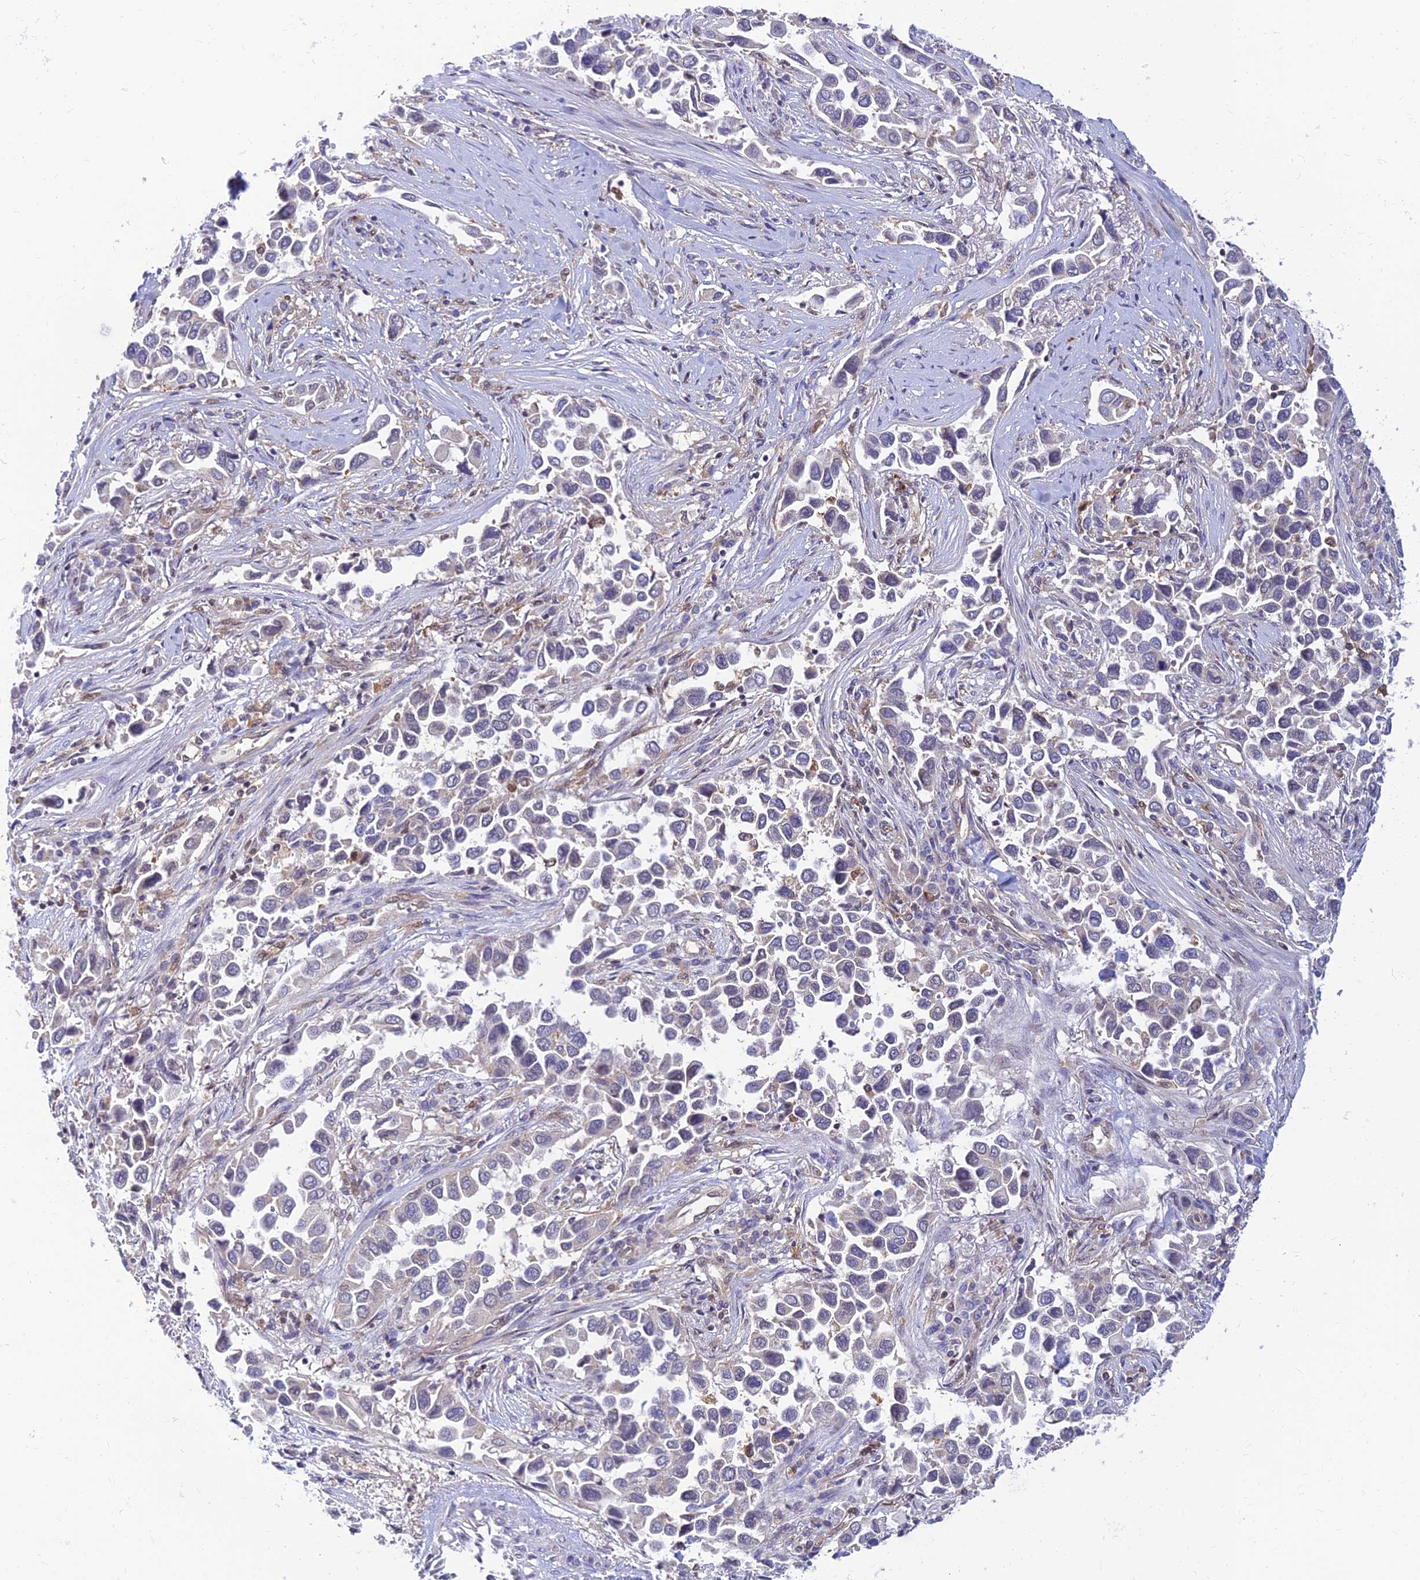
{"staining": {"intensity": "negative", "quantity": "none", "location": "none"}, "tissue": "lung cancer", "cell_type": "Tumor cells", "image_type": "cancer", "snomed": [{"axis": "morphology", "description": "Adenocarcinoma, NOS"}, {"axis": "topography", "description": "Lung"}], "caption": "Immunohistochemistry (IHC) of lung cancer demonstrates no positivity in tumor cells.", "gene": "LYSMD2", "patient": {"sex": "female", "age": 76}}